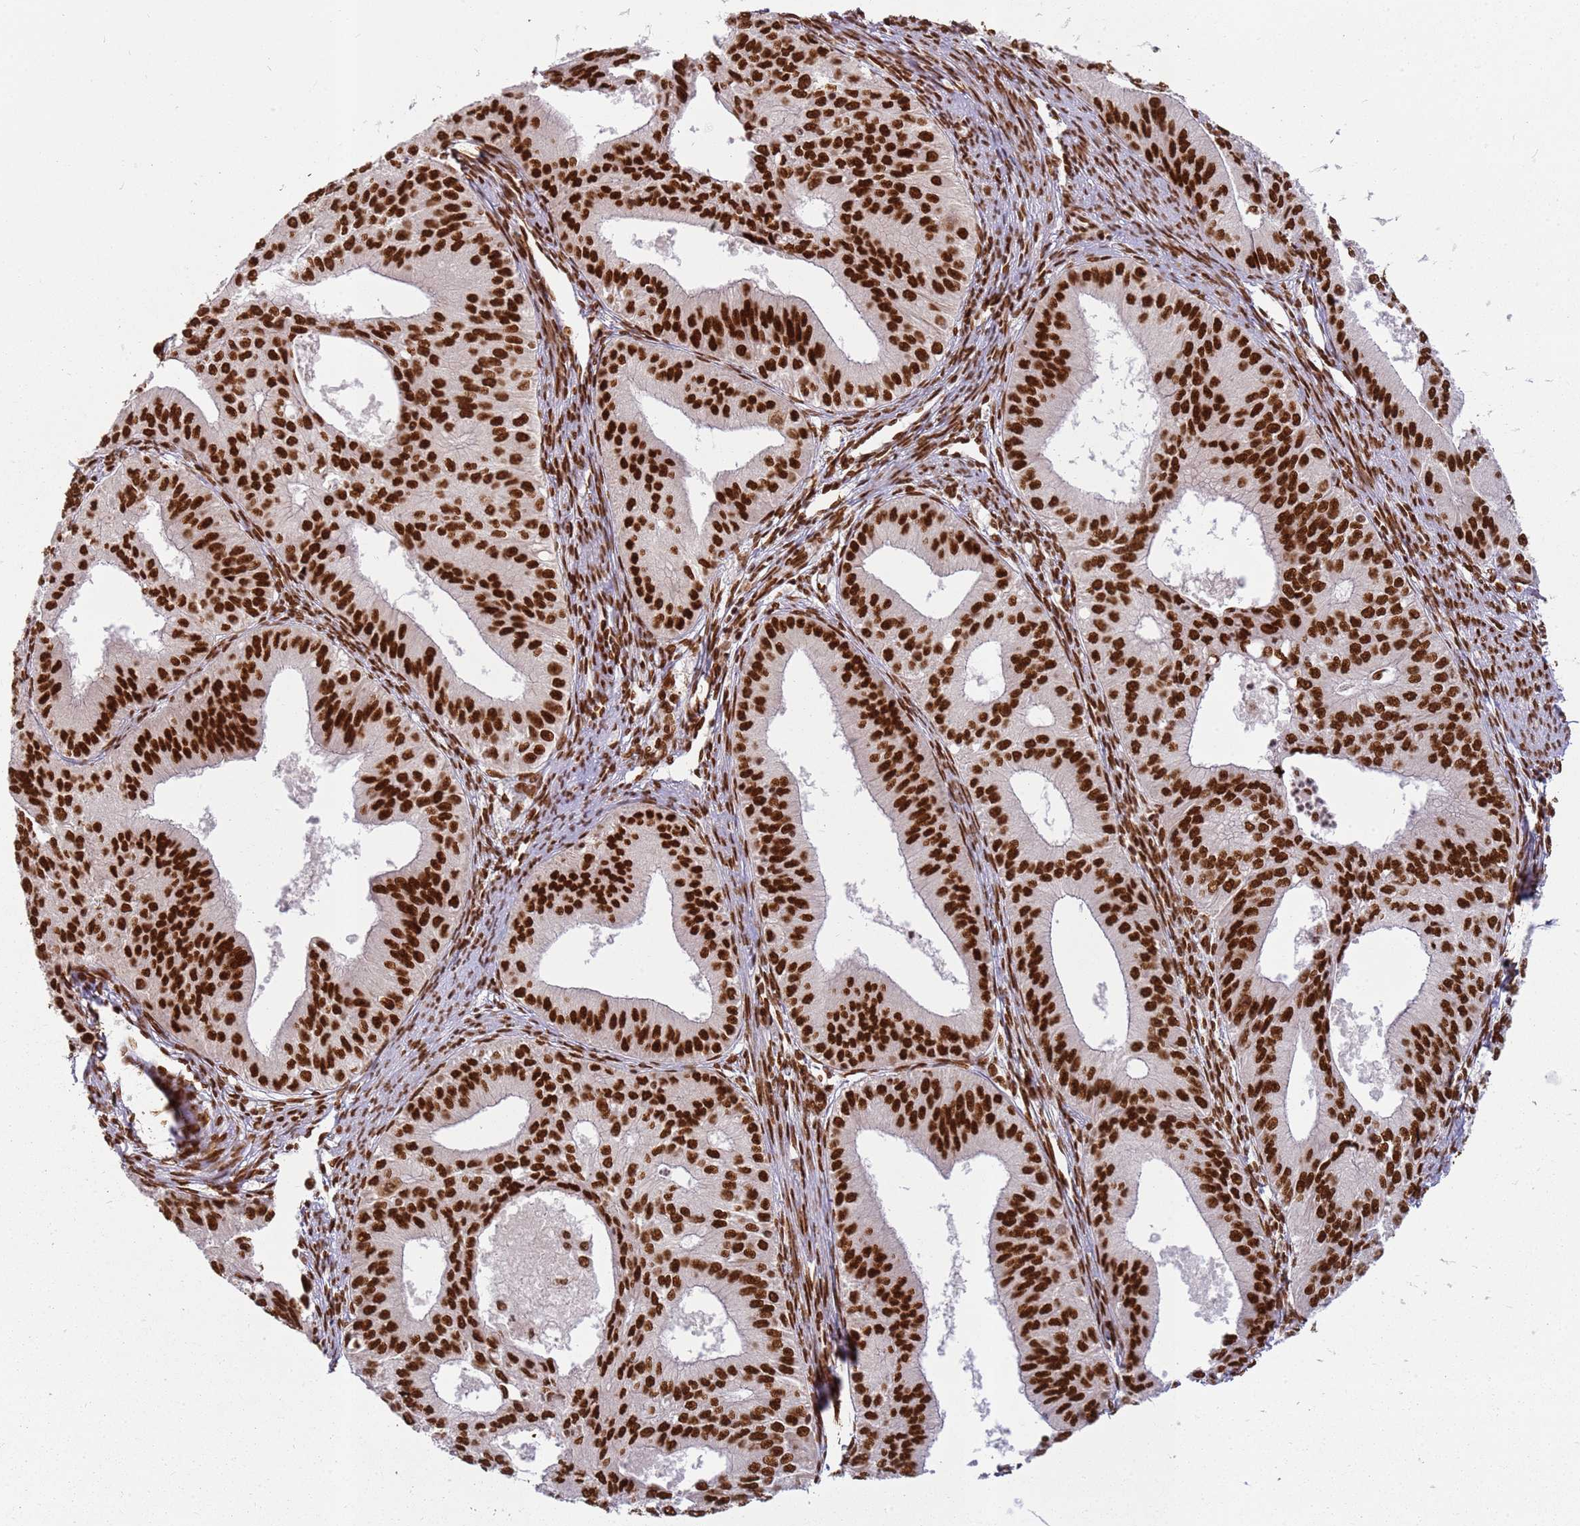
{"staining": {"intensity": "strong", "quantity": ">75%", "location": "nuclear"}, "tissue": "endometrial cancer", "cell_type": "Tumor cells", "image_type": "cancer", "snomed": [{"axis": "morphology", "description": "Adenocarcinoma, NOS"}, {"axis": "topography", "description": "Endometrium"}], "caption": "Immunohistochemistry (IHC) (DAB (3,3'-diaminobenzidine)) staining of human endometrial cancer (adenocarcinoma) displays strong nuclear protein expression in approximately >75% of tumor cells. The protein of interest is stained brown, and the nuclei are stained in blue (DAB IHC with brightfield microscopy, high magnification).", "gene": "TENT4A", "patient": {"sex": "female", "age": 50}}